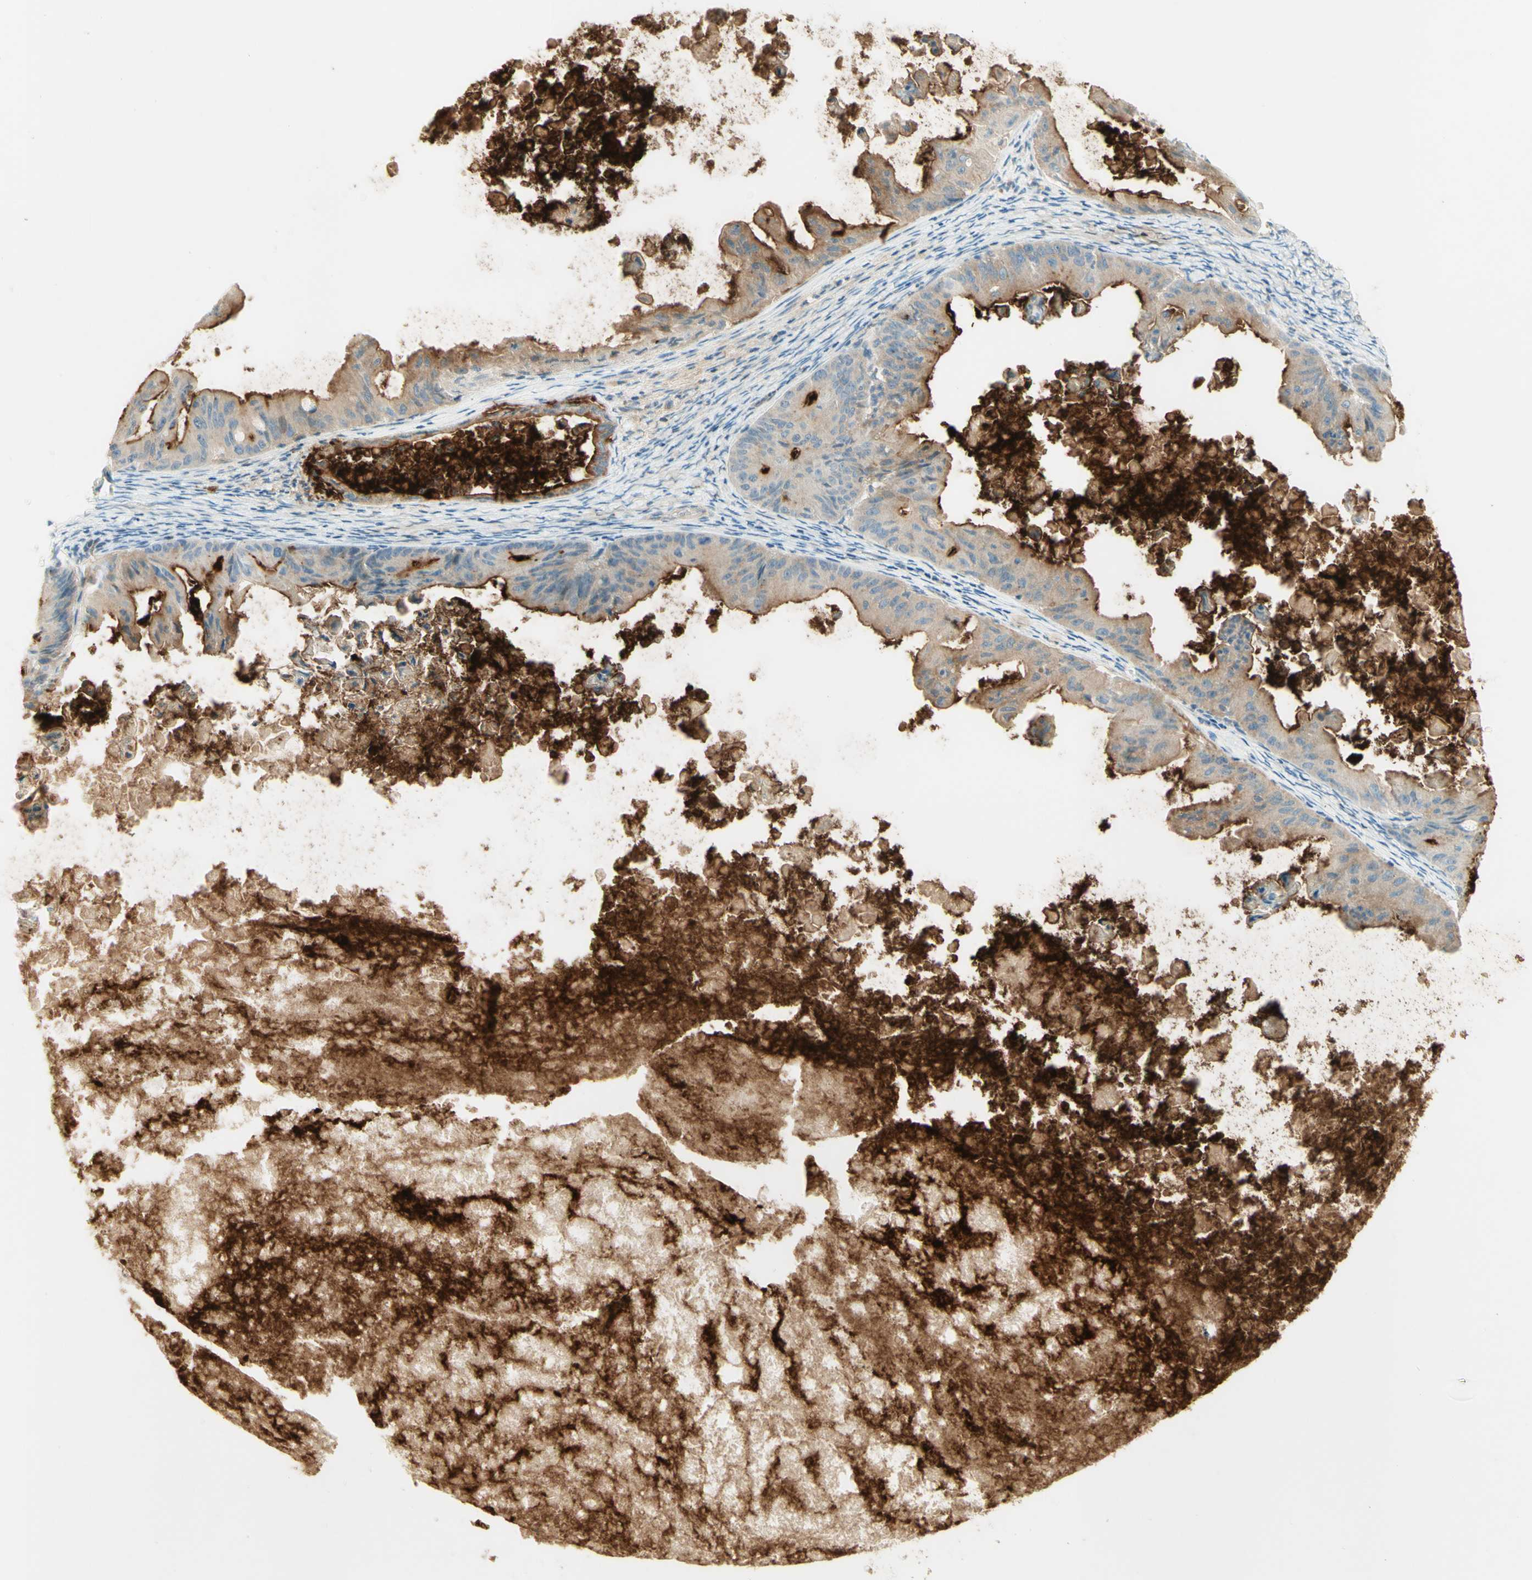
{"staining": {"intensity": "strong", "quantity": "25%-75%", "location": "cytoplasmic/membranous"}, "tissue": "ovarian cancer", "cell_type": "Tumor cells", "image_type": "cancer", "snomed": [{"axis": "morphology", "description": "Cystadenocarcinoma, mucinous, NOS"}, {"axis": "topography", "description": "Ovary"}], "caption": "Protein analysis of mucinous cystadenocarcinoma (ovarian) tissue shows strong cytoplasmic/membranous positivity in about 25%-75% of tumor cells.", "gene": "PROM1", "patient": {"sex": "female", "age": 37}}